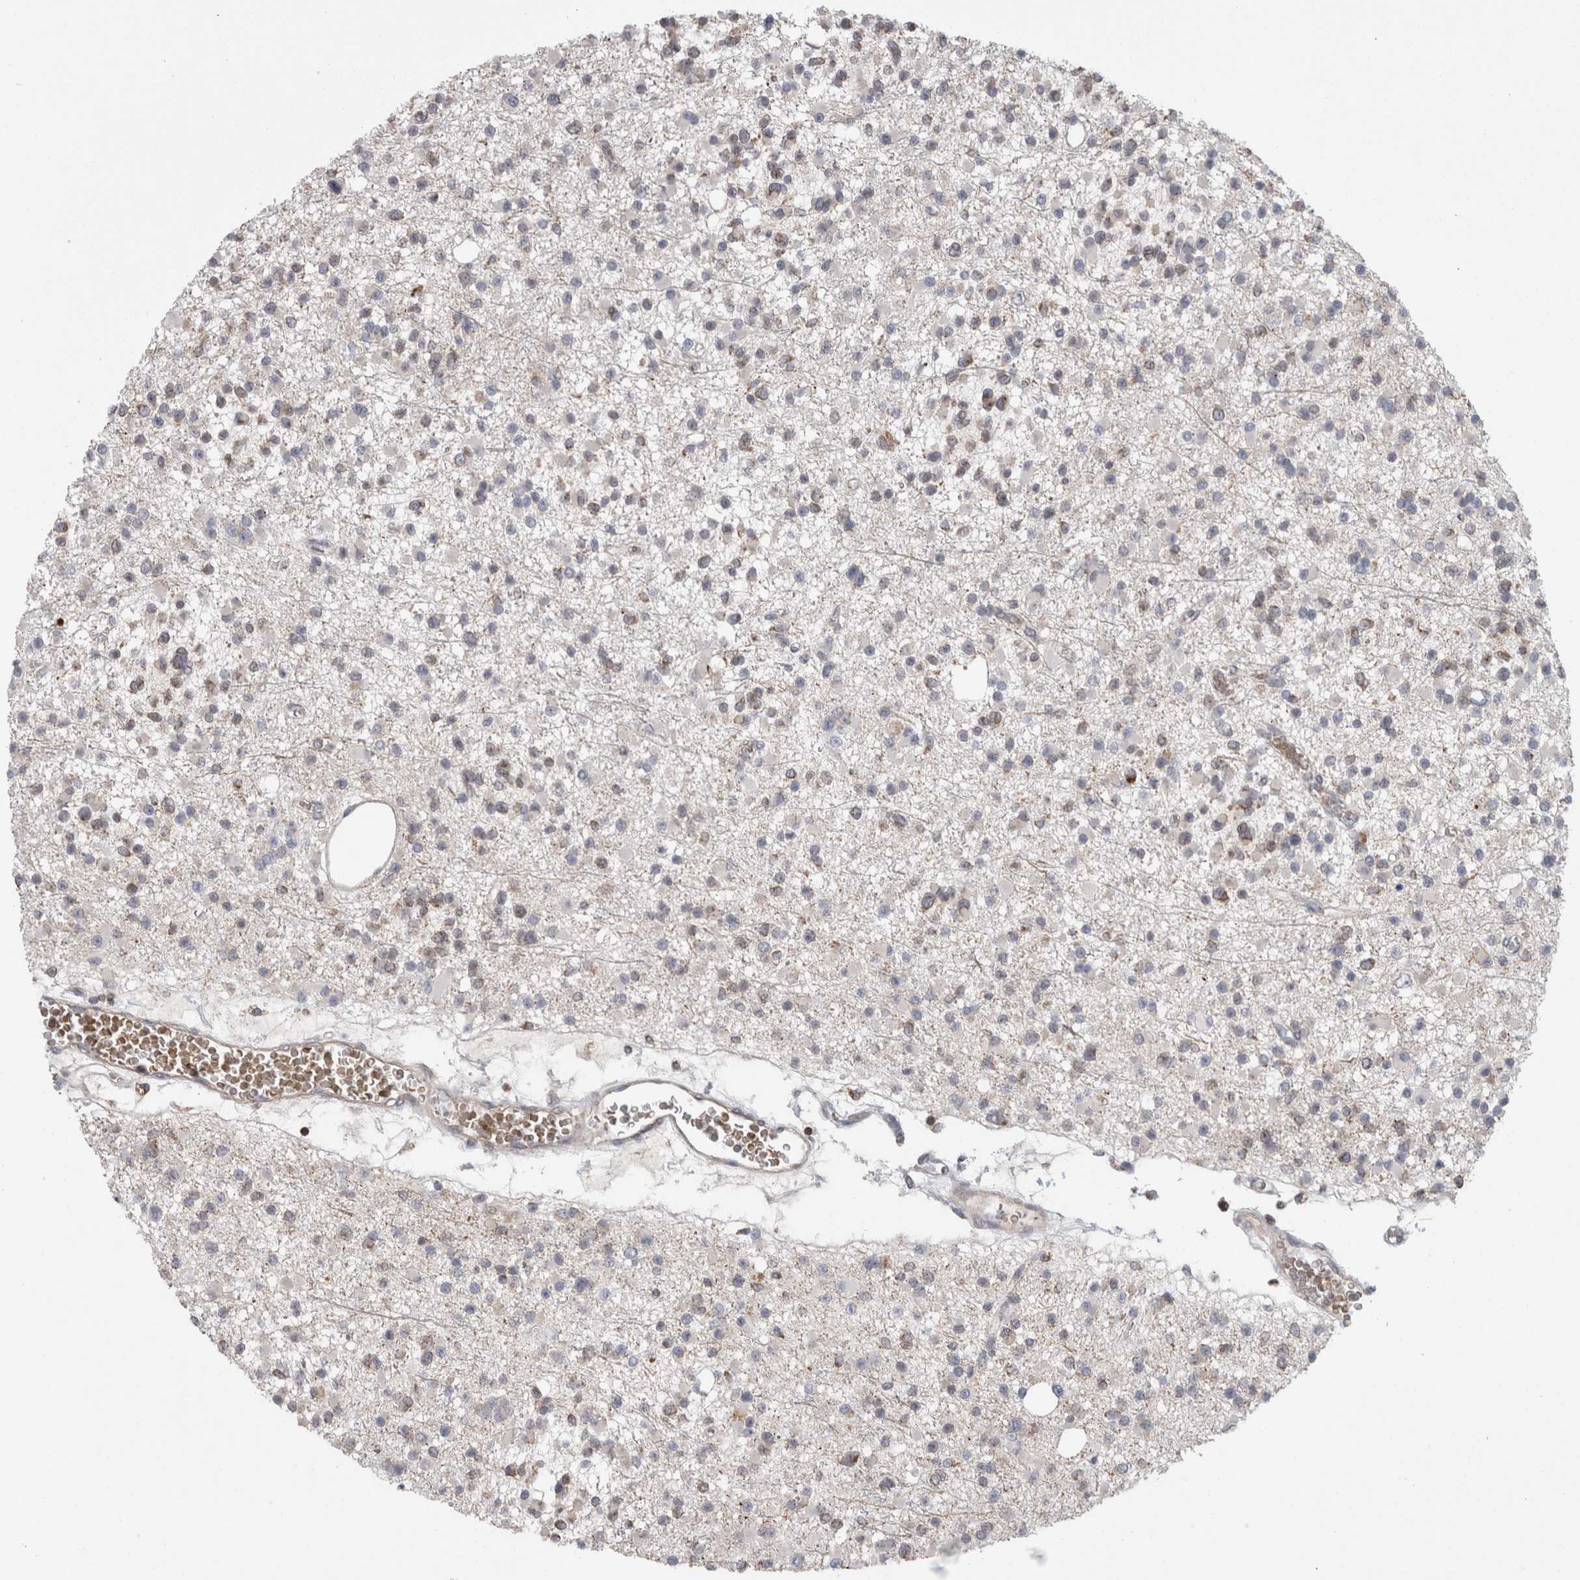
{"staining": {"intensity": "negative", "quantity": "none", "location": "none"}, "tissue": "glioma", "cell_type": "Tumor cells", "image_type": "cancer", "snomed": [{"axis": "morphology", "description": "Glioma, malignant, Low grade"}, {"axis": "topography", "description": "Brain"}], "caption": "This is an immunohistochemistry (IHC) histopathology image of glioma. There is no staining in tumor cells.", "gene": "DARS2", "patient": {"sex": "female", "age": 22}}